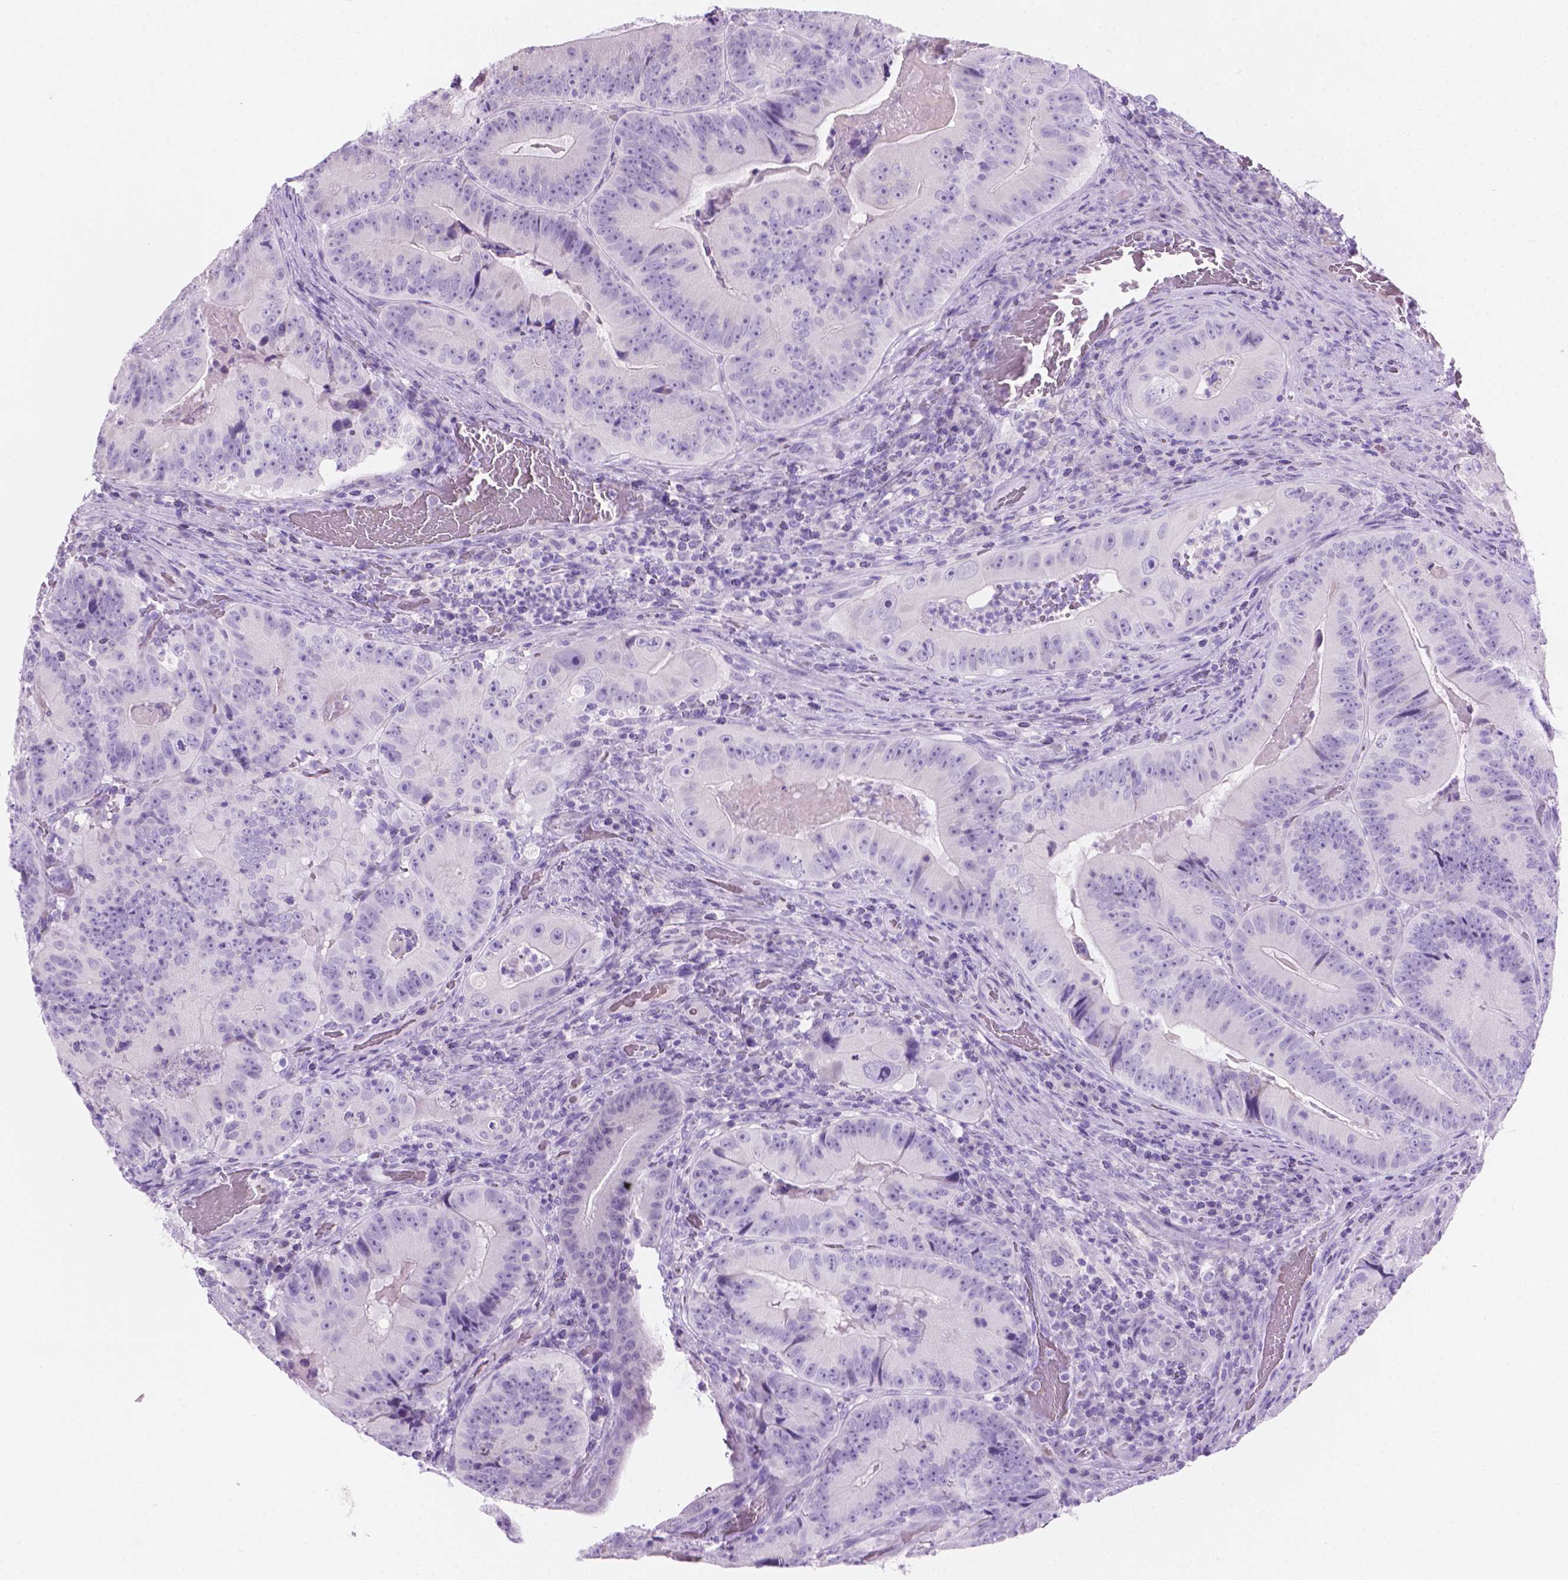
{"staining": {"intensity": "negative", "quantity": "none", "location": "none"}, "tissue": "colorectal cancer", "cell_type": "Tumor cells", "image_type": "cancer", "snomed": [{"axis": "morphology", "description": "Adenocarcinoma, NOS"}, {"axis": "topography", "description": "Colon"}], "caption": "DAB immunohistochemical staining of human colorectal adenocarcinoma reveals no significant positivity in tumor cells. Brightfield microscopy of immunohistochemistry stained with DAB (brown) and hematoxylin (blue), captured at high magnification.", "gene": "GRIN2B", "patient": {"sex": "female", "age": 86}}